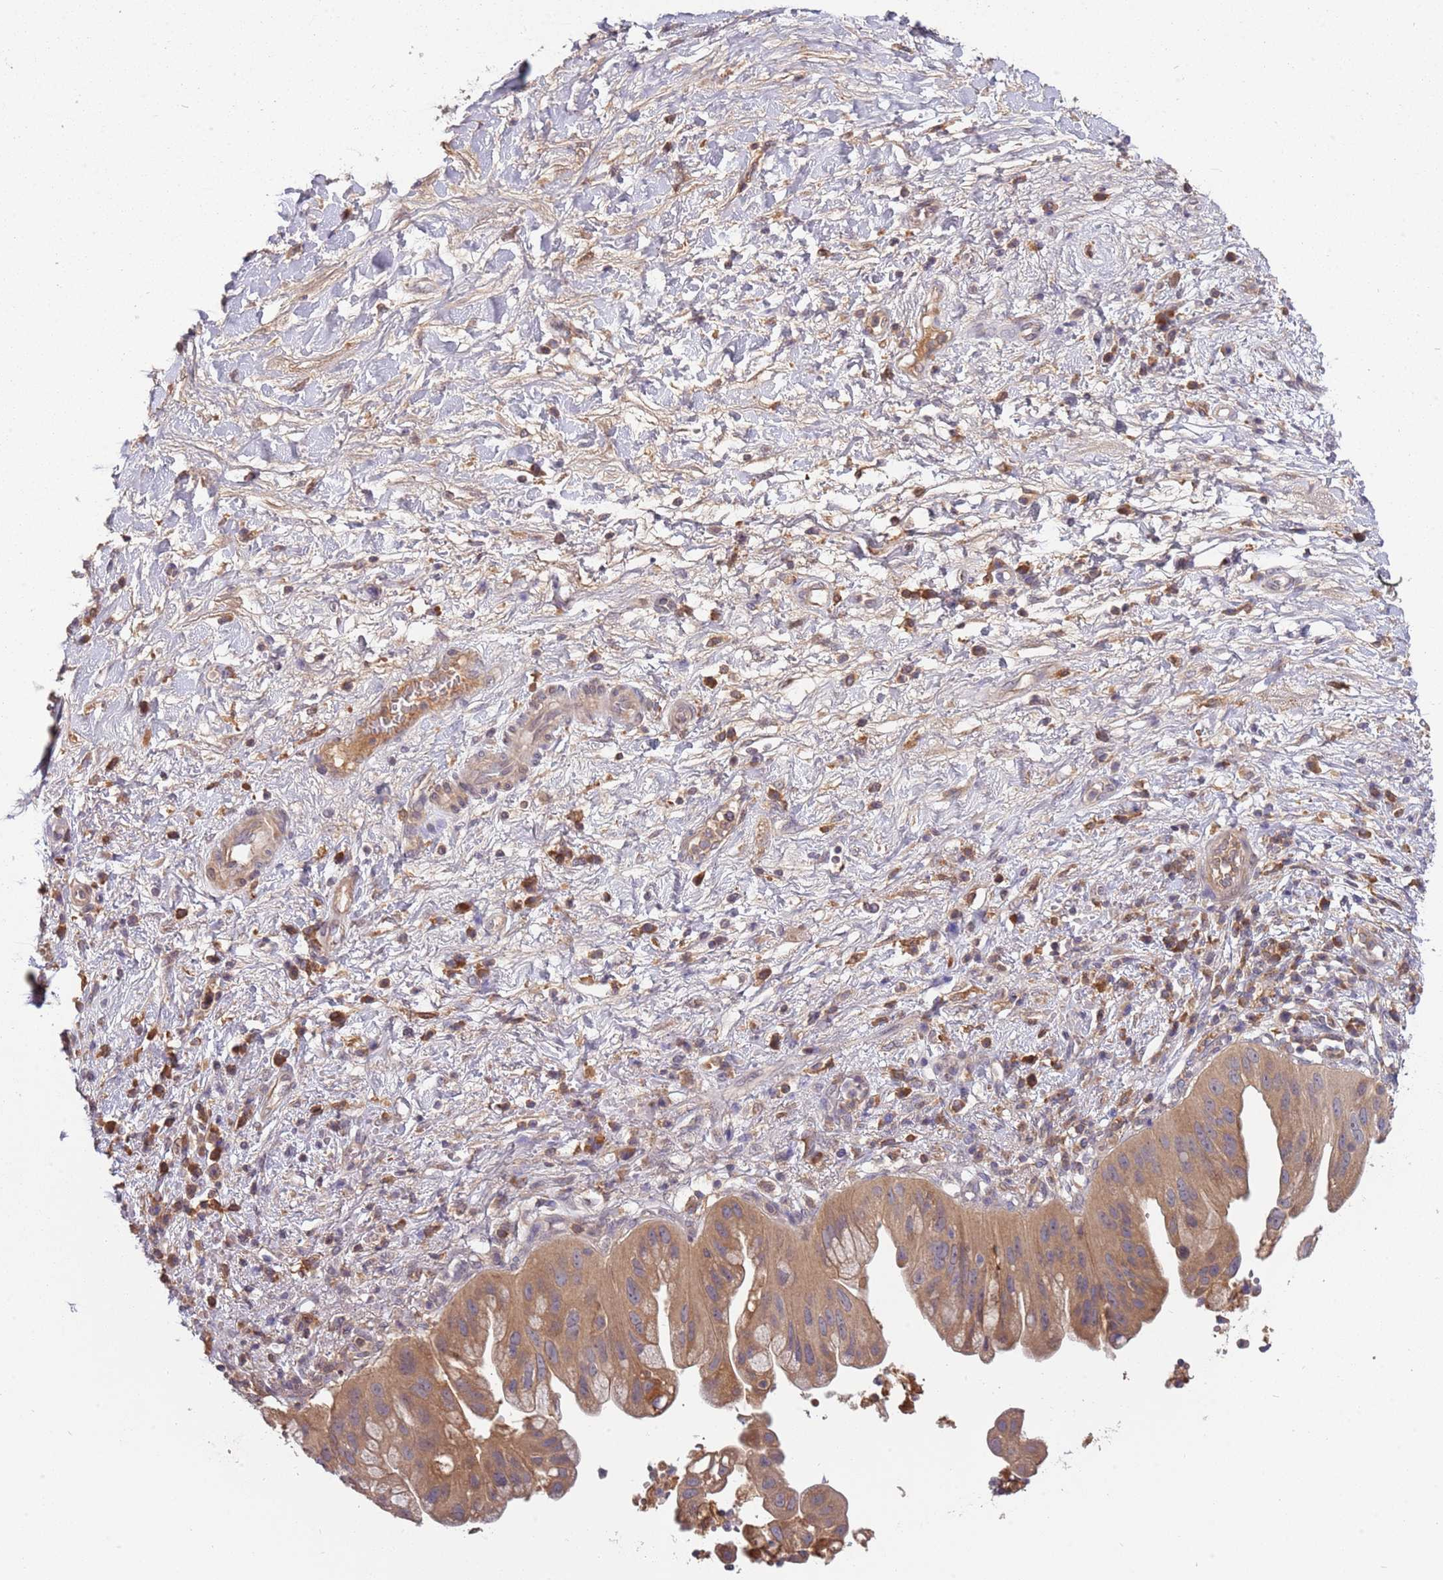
{"staining": {"intensity": "moderate", "quantity": ">75%", "location": "cytoplasmic/membranous"}, "tissue": "pancreatic cancer", "cell_type": "Tumor cells", "image_type": "cancer", "snomed": [{"axis": "morphology", "description": "Adenocarcinoma, NOS"}, {"axis": "topography", "description": "Pancreas"}], "caption": "The image demonstrates immunohistochemical staining of pancreatic cancer. There is moderate cytoplasmic/membranous positivity is present in about >75% of tumor cells. (DAB (3,3'-diaminobenzidine) IHC with brightfield microscopy, high magnification).", "gene": "USP32", "patient": {"sex": "male", "age": 68}}